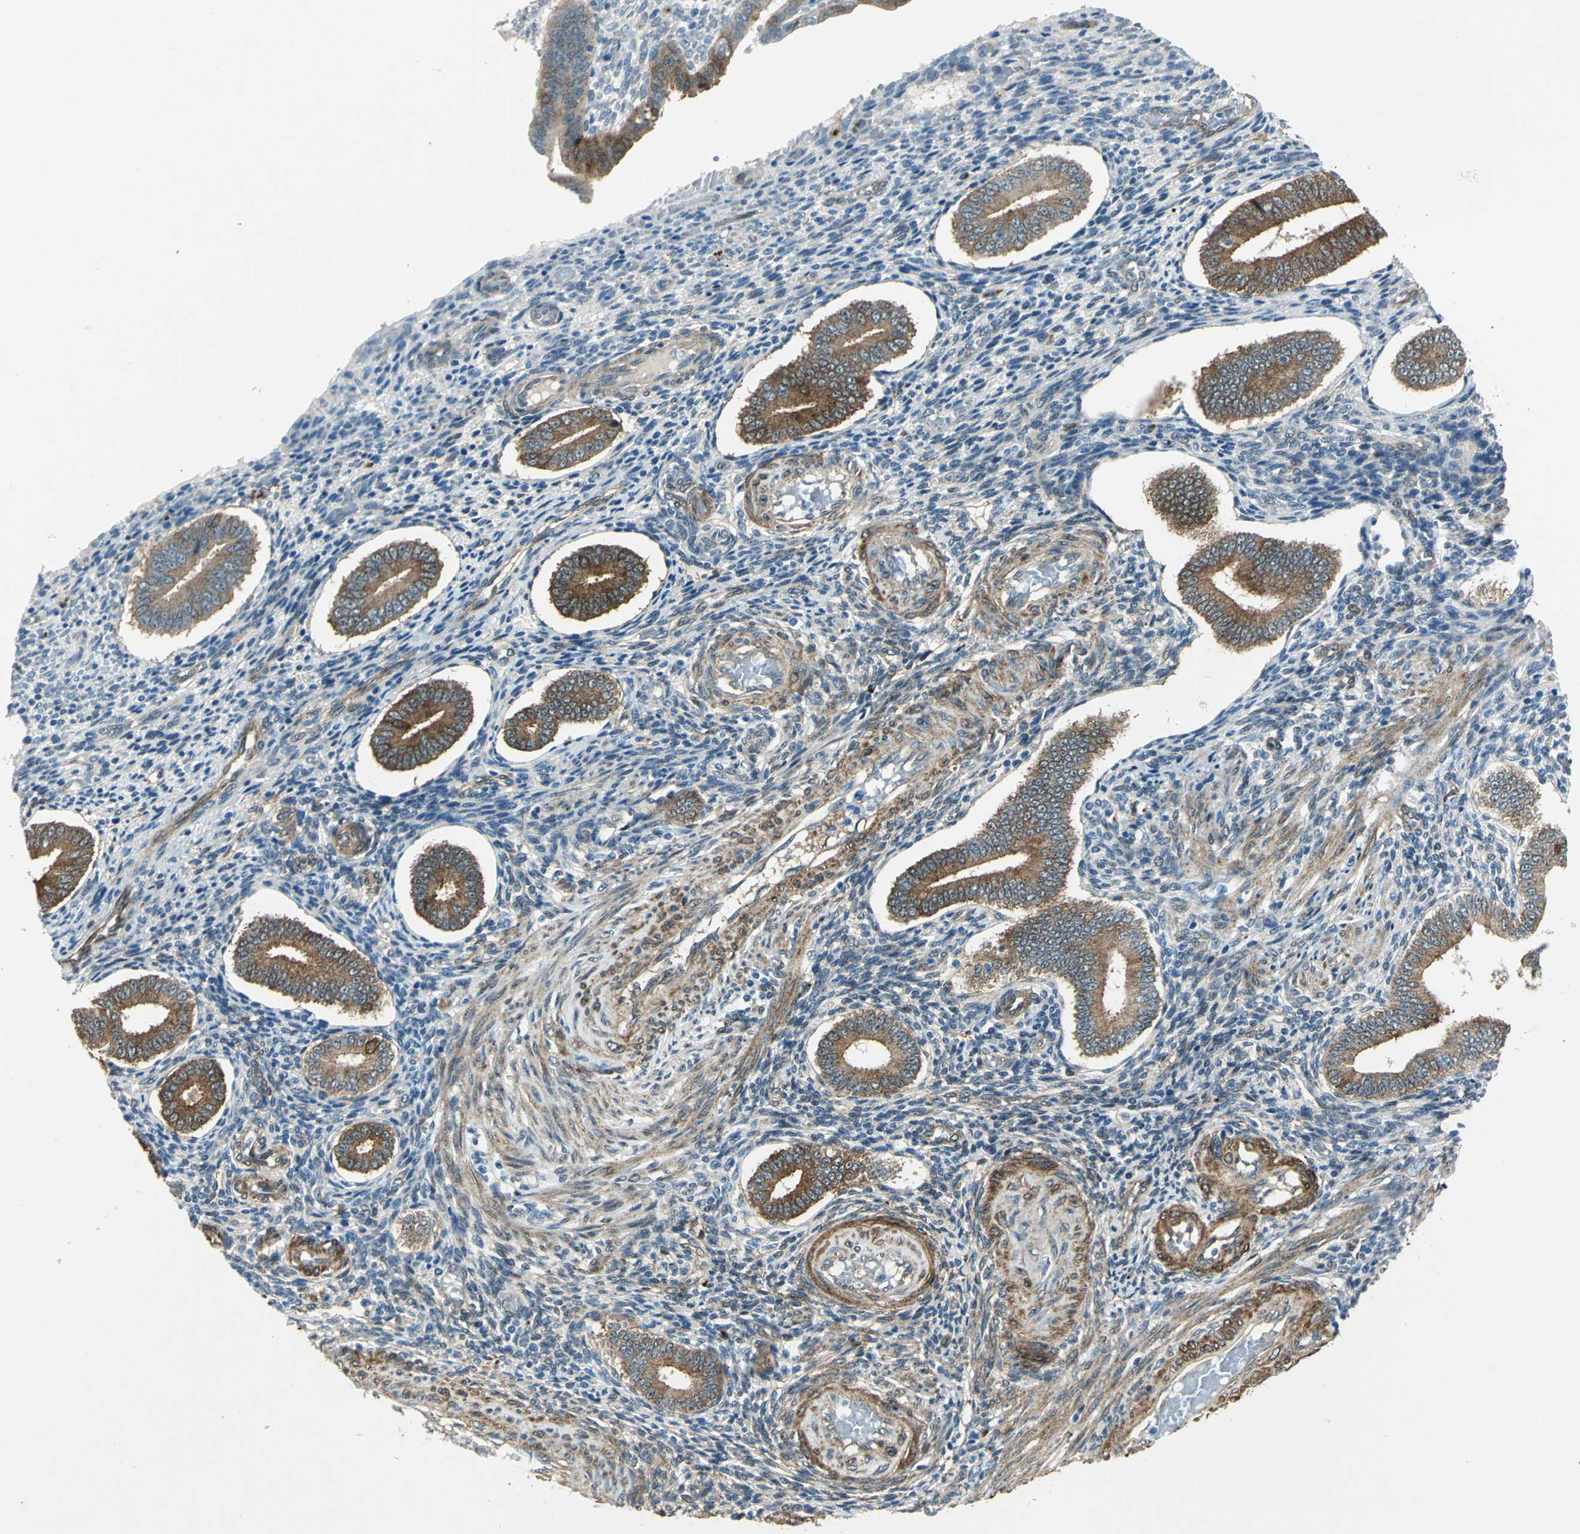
{"staining": {"intensity": "moderate", "quantity": "25%-75%", "location": "cytoplasmic/membranous"}, "tissue": "endometrium", "cell_type": "Cells in endometrial stroma", "image_type": "normal", "snomed": [{"axis": "morphology", "description": "Normal tissue, NOS"}, {"axis": "topography", "description": "Endometrium"}], "caption": "Protein staining reveals moderate cytoplasmic/membranous expression in approximately 25%-75% of cells in endometrial stroma in unremarkable endometrium. Using DAB (brown) and hematoxylin (blue) stains, captured at high magnification using brightfield microscopy.", "gene": "HSPB1", "patient": {"sex": "female", "age": 42}}